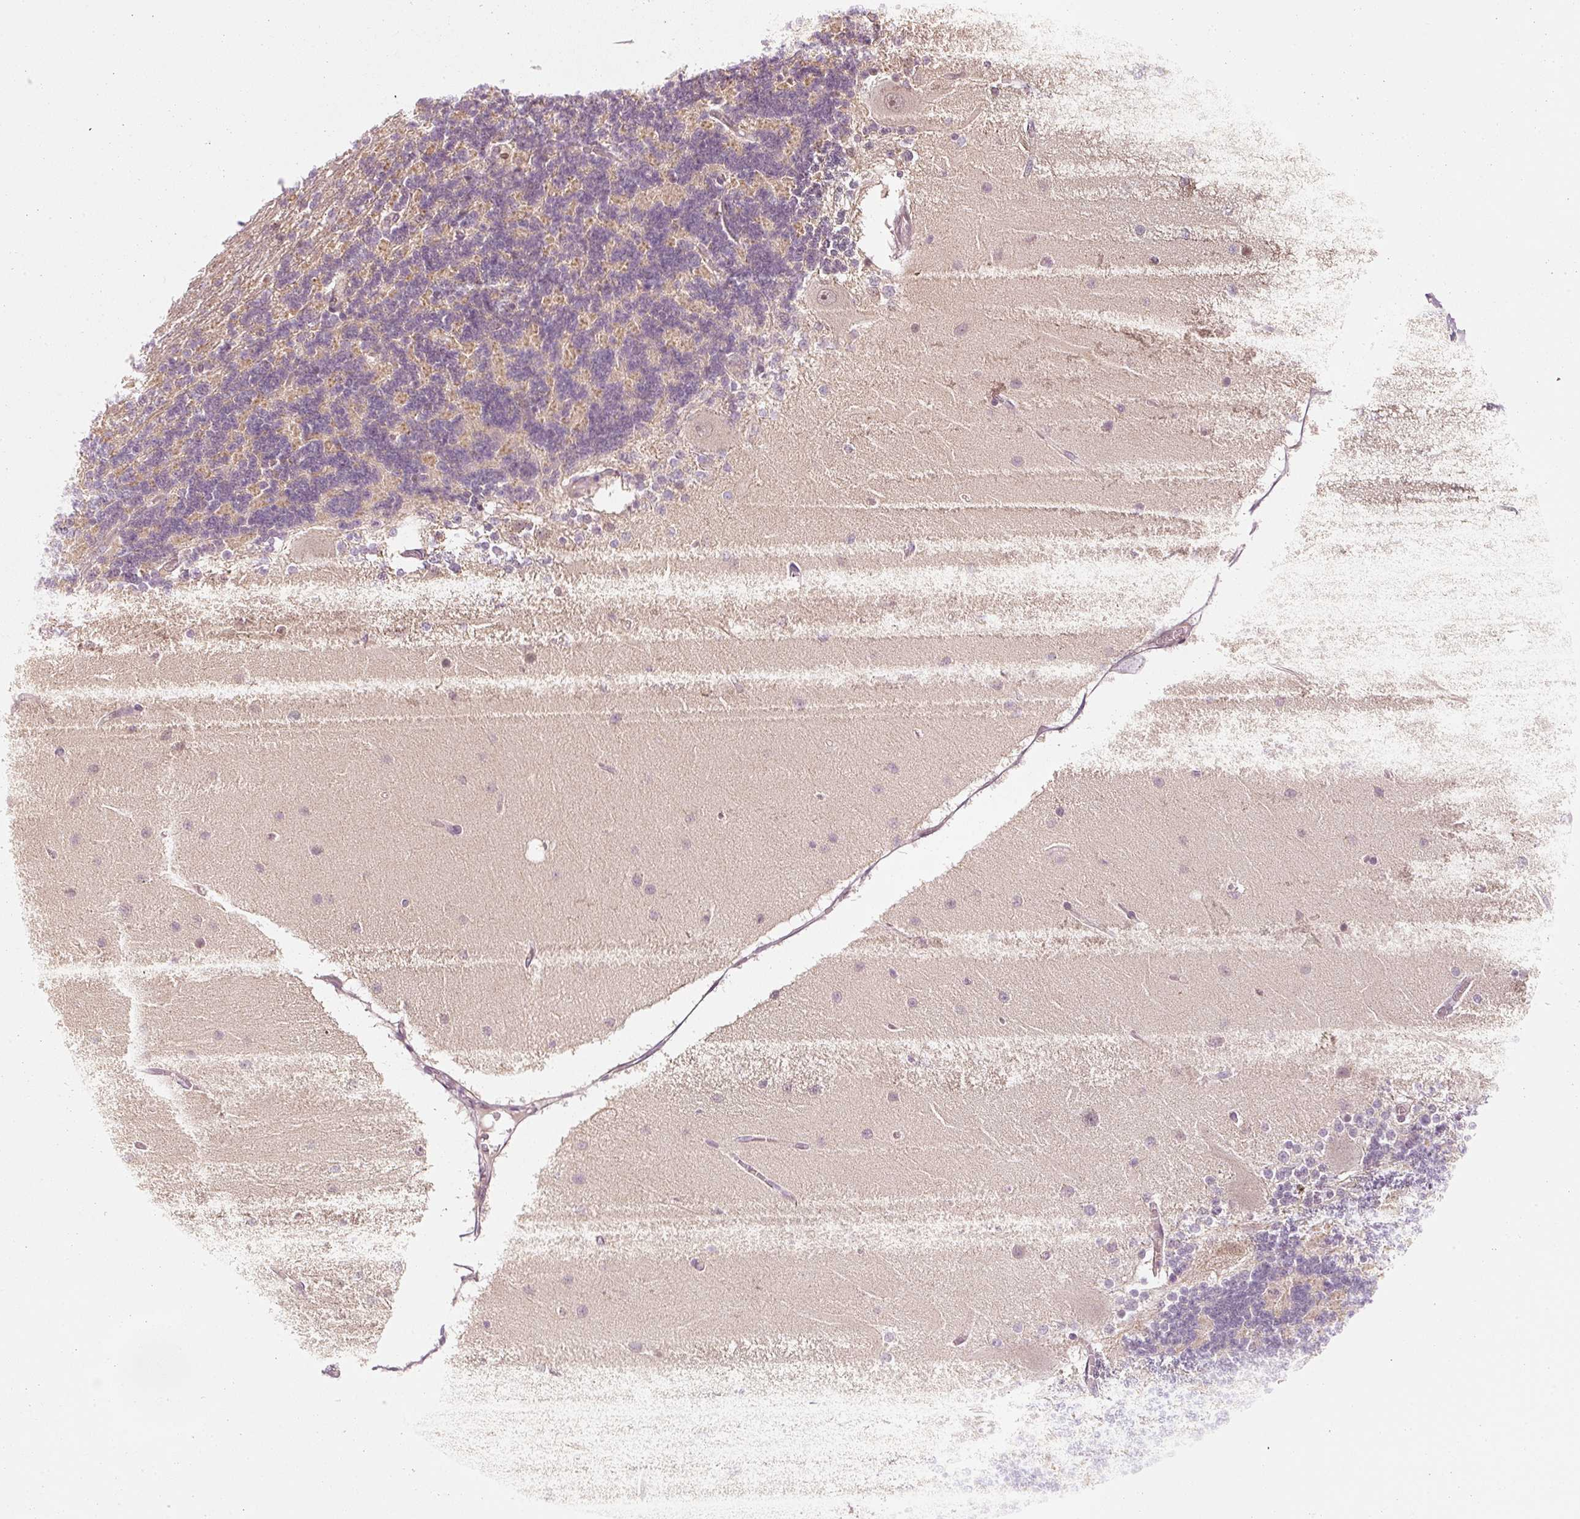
{"staining": {"intensity": "negative", "quantity": "none", "location": "none"}, "tissue": "cerebellum", "cell_type": "Cells in granular layer", "image_type": "normal", "snomed": [{"axis": "morphology", "description": "Normal tissue, NOS"}, {"axis": "topography", "description": "Cerebellum"}], "caption": "Immunohistochemistry (IHC) photomicrograph of unremarkable cerebellum stained for a protein (brown), which demonstrates no positivity in cells in granular layer.", "gene": "DAPP1", "patient": {"sex": "female", "age": 54}}